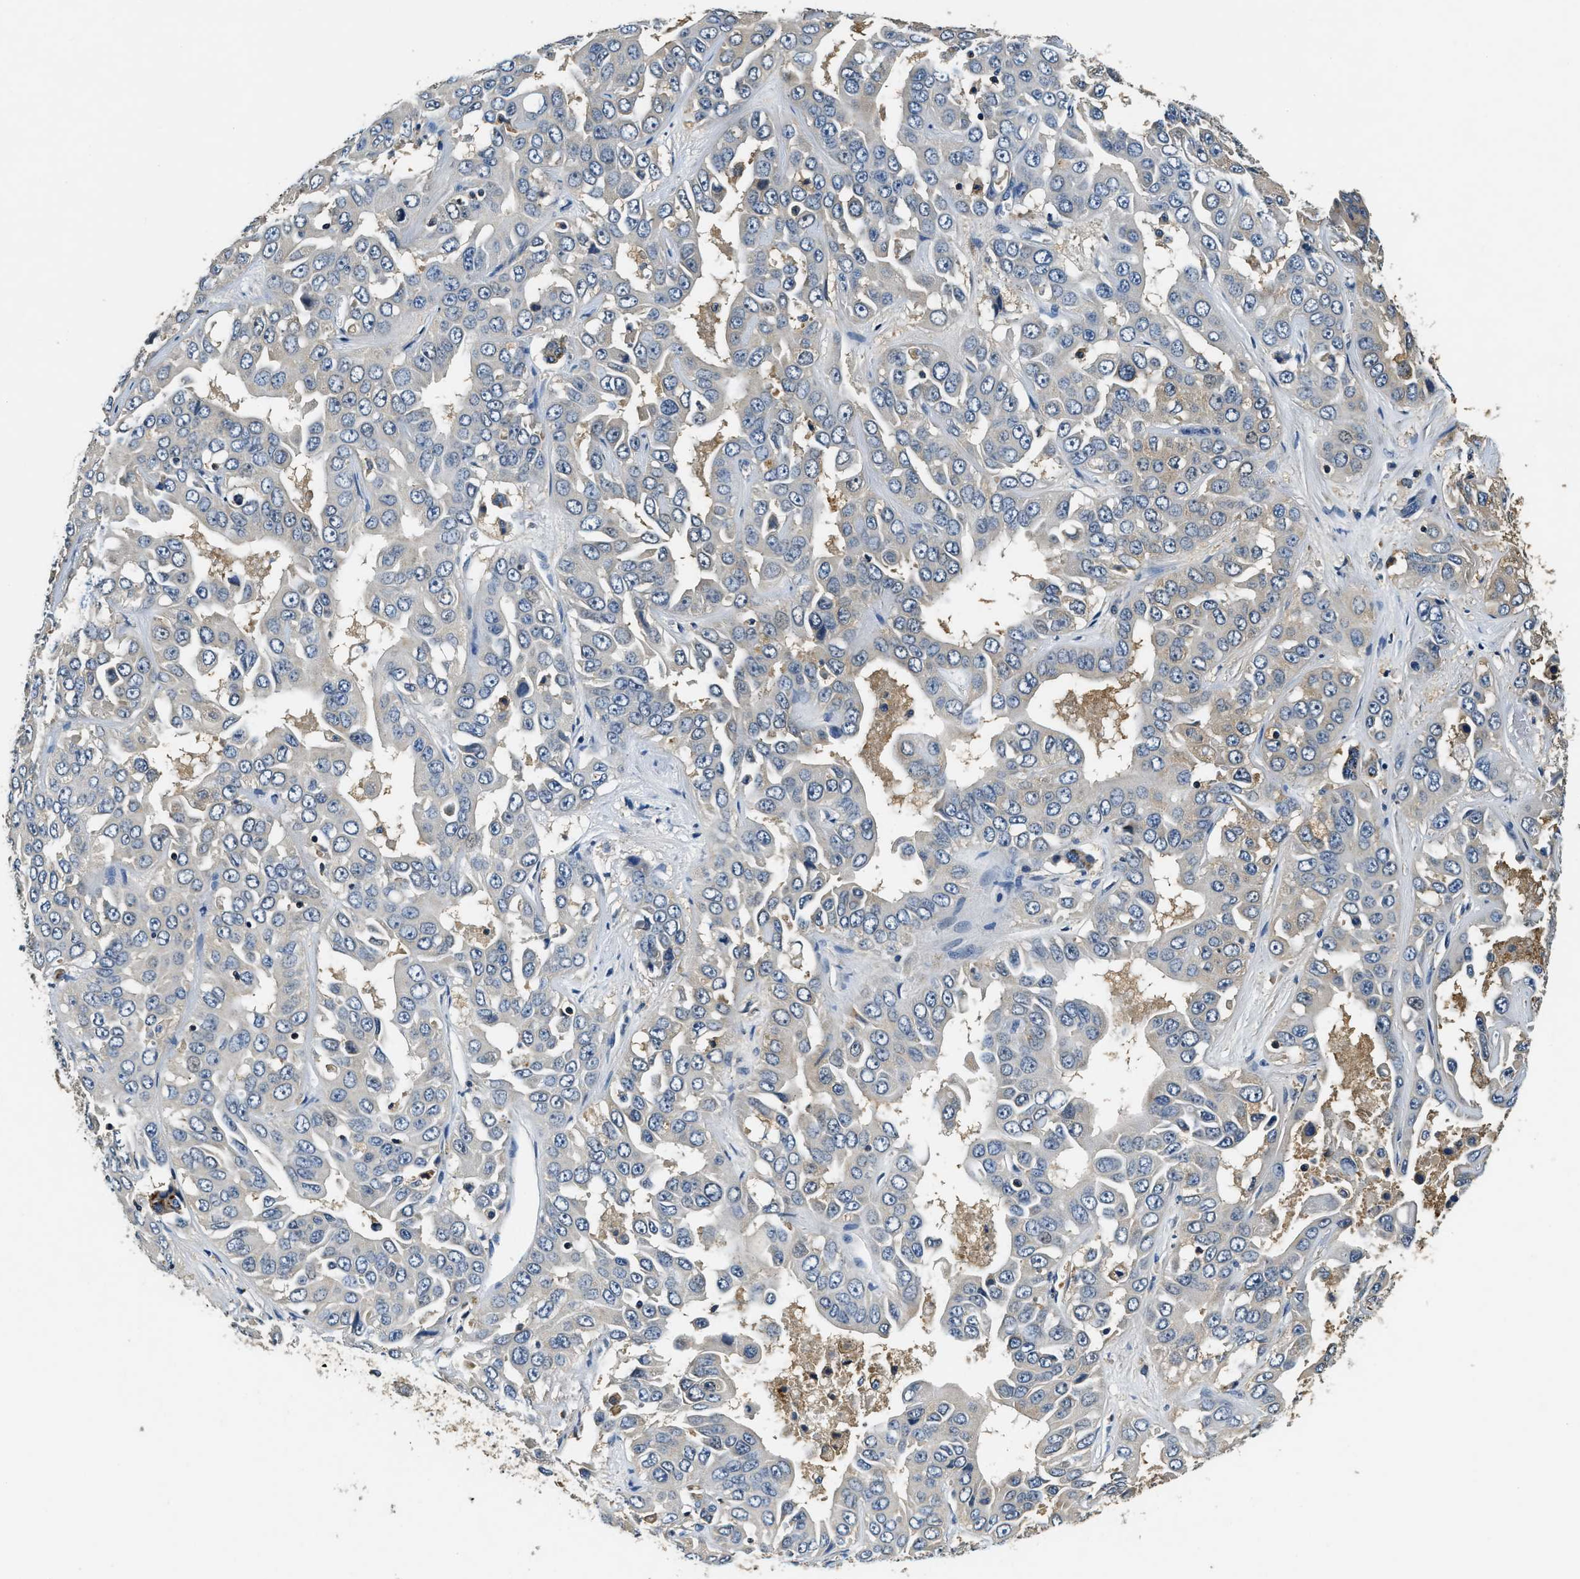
{"staining": {"intensity": "negative", "quantity": "none", "location": "none"}, "tissue": "liver cancer", "cell_type": "Tumor cells", "image_type": "cancer", "snomed": [{"axis": "morphology", "description": "Cholangiocarcinoma"}, {"axis": "topography", "description": "Liver"}], "caption": "An IHC photomicrograph of liver cholangiocarcinoma is shown. There is no staining in tumor cells of liver cholangiocarcinoma. The staining was performed using DAB to visualize the protein expression in brown, while the nuclei were stained in blue with hematoxylin (Magnification: 20x).", "gene": "RESF1", "patient": {"sex": "female", "age": 52}}